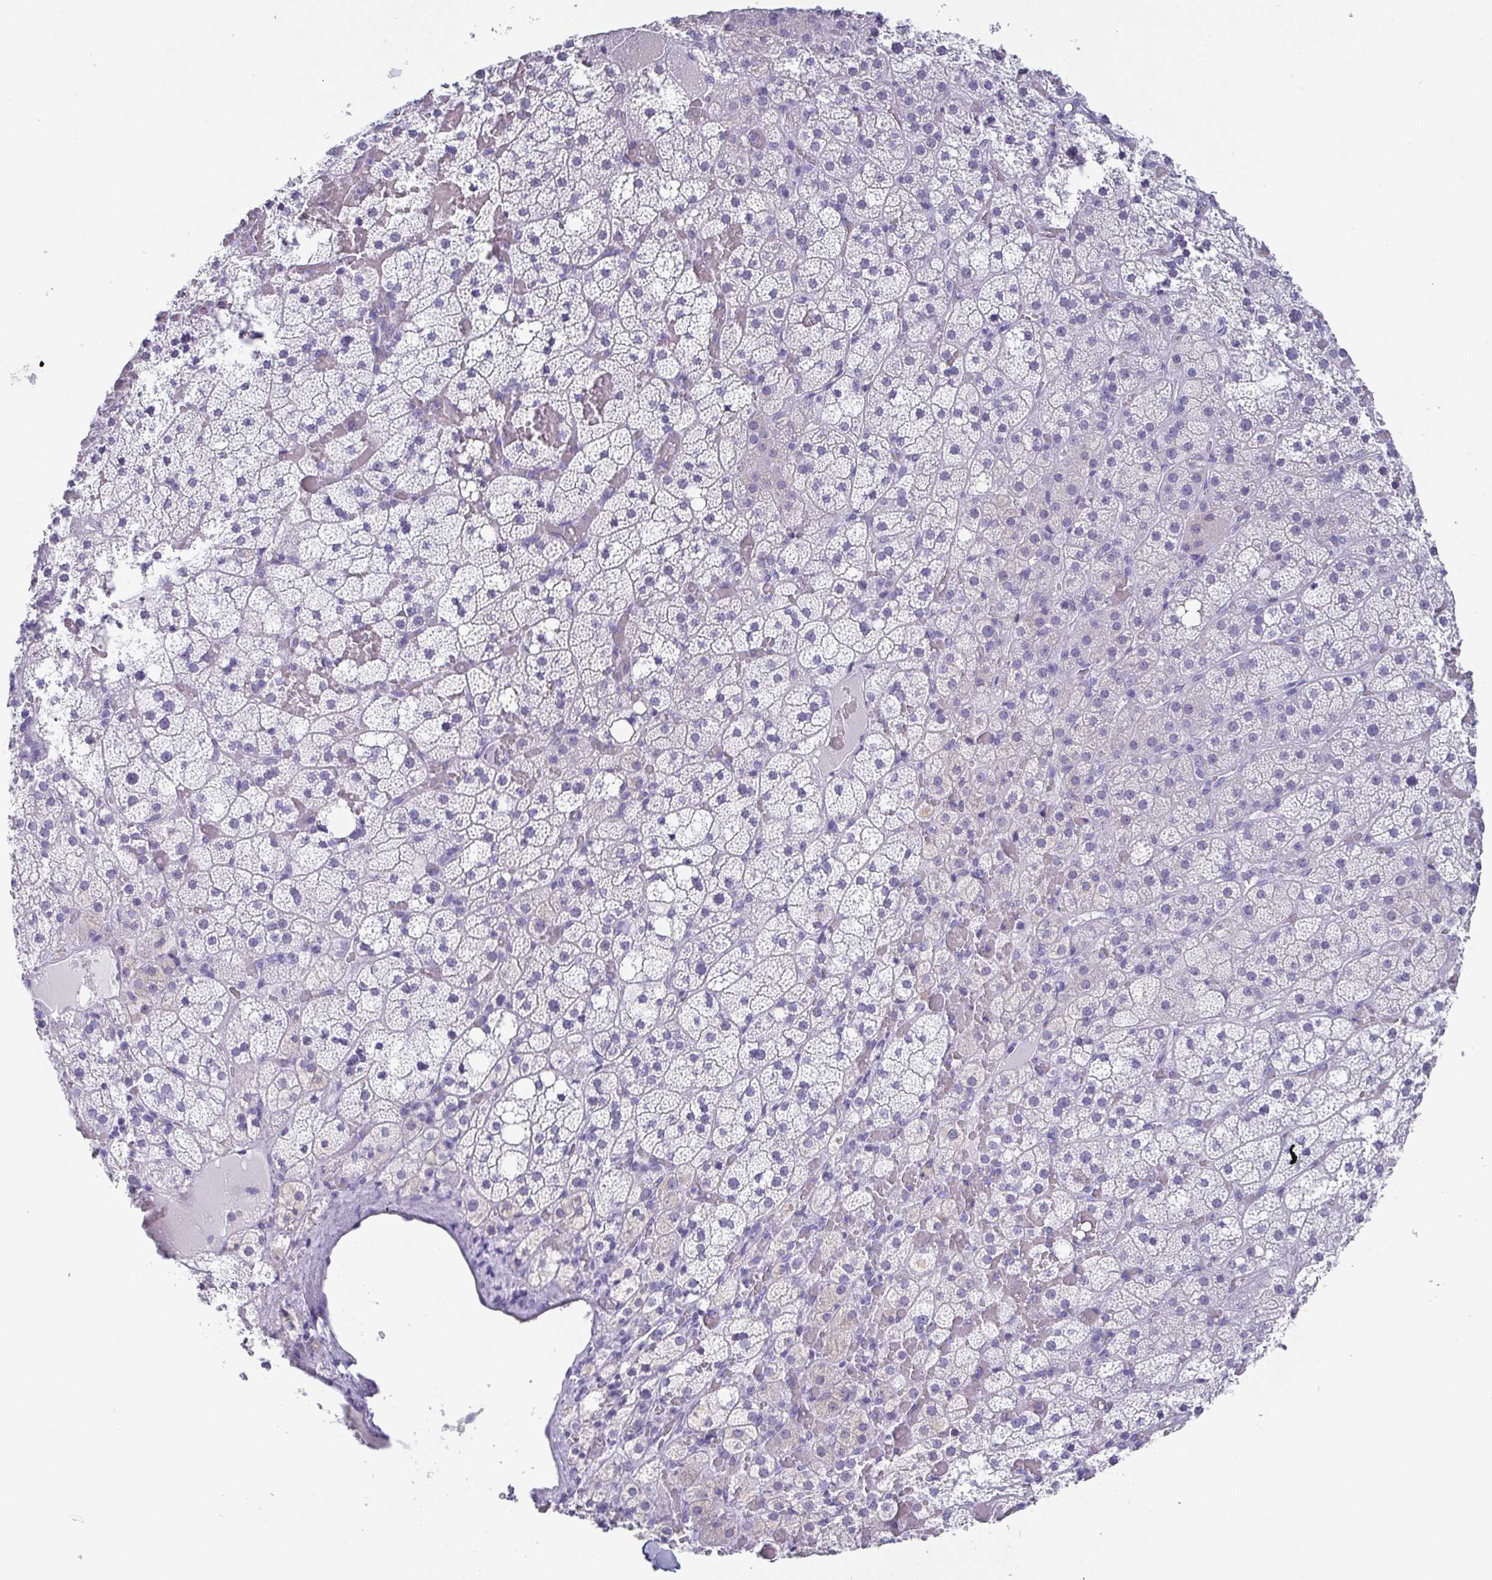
{"staining": {"intensity": "negative", "quantity": "none", "location": "none"}, "tissue": "adrenal gland", "cell_type": "Glandular cells", "image_type": "normal", "snomed": [{"axis": "morphology", "description": "Normal tissue, NOS"}, {"axis": "topography", "description": "Adrenal gland"}], "caption": "The image shows no significant expression in glandular cells of adrenal gland. (DAB IHC with hematoxylin counter stain).", "gene": "SCGN", "patient": {"sex": "male", "age": 53}}